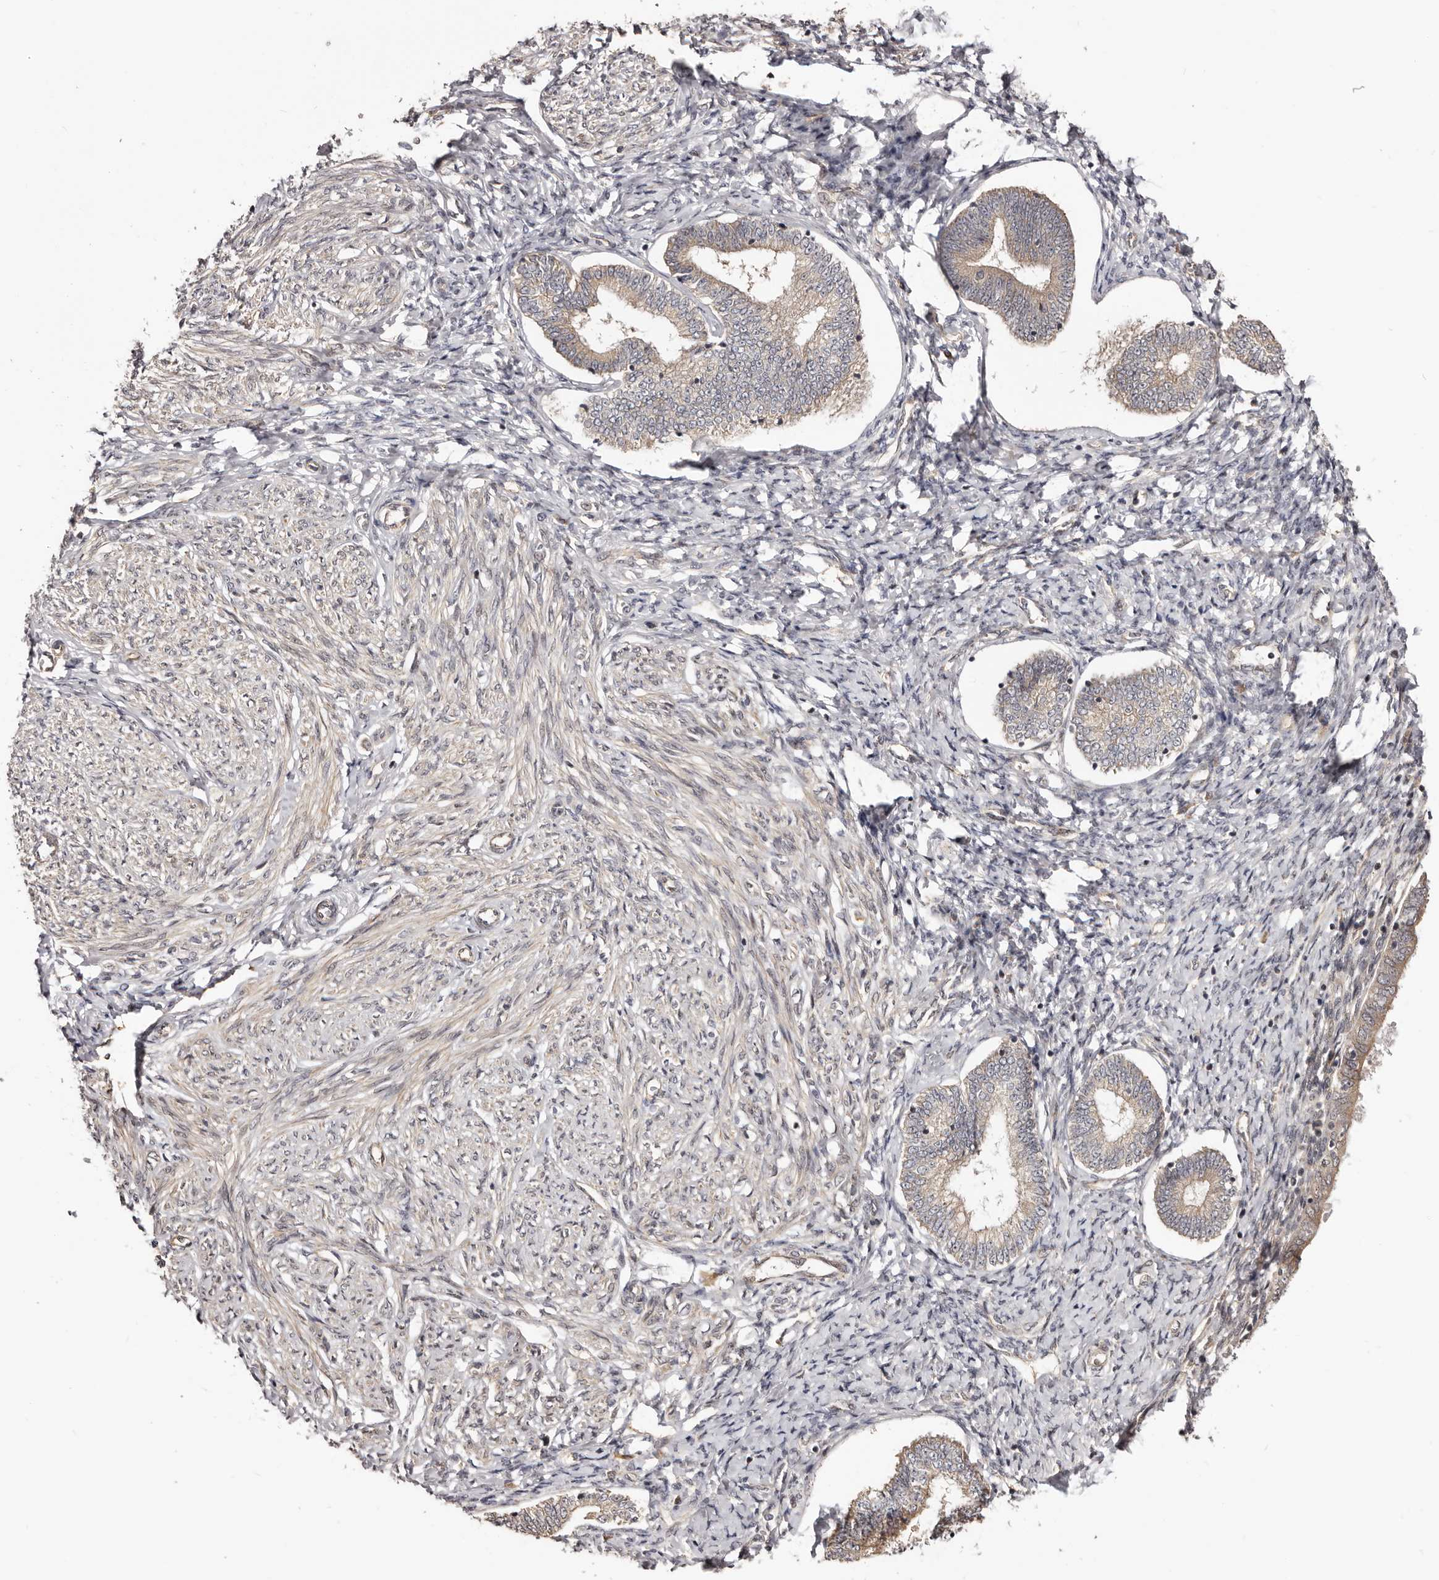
{"staining": {"intensity": "weak", "quantity": "<25%", "location": "cytoplasmic/membranous"}, "tissue": "endometrium", "cell_type": "Cells in endometrial stroma", "image_type": "normal", "snomed": [{"axis": "morphology", "description": "Normal tissue, NOS"}, {"axis": "topography", "description": "Endometrium"}], "caption": "Immunohistochemistry (IHC) image of normal endometrium: human endometrium stained with DAB demonstrates no significant protein staining in cells in endometrial stroma. The staining is performed using DAB (3,3'-diaminobenzidine) brown chromogen with nuclei counter-stained in using hematoxylin.", "gene": "NOL12", "patient": {"sex": "female", "age": 72}}